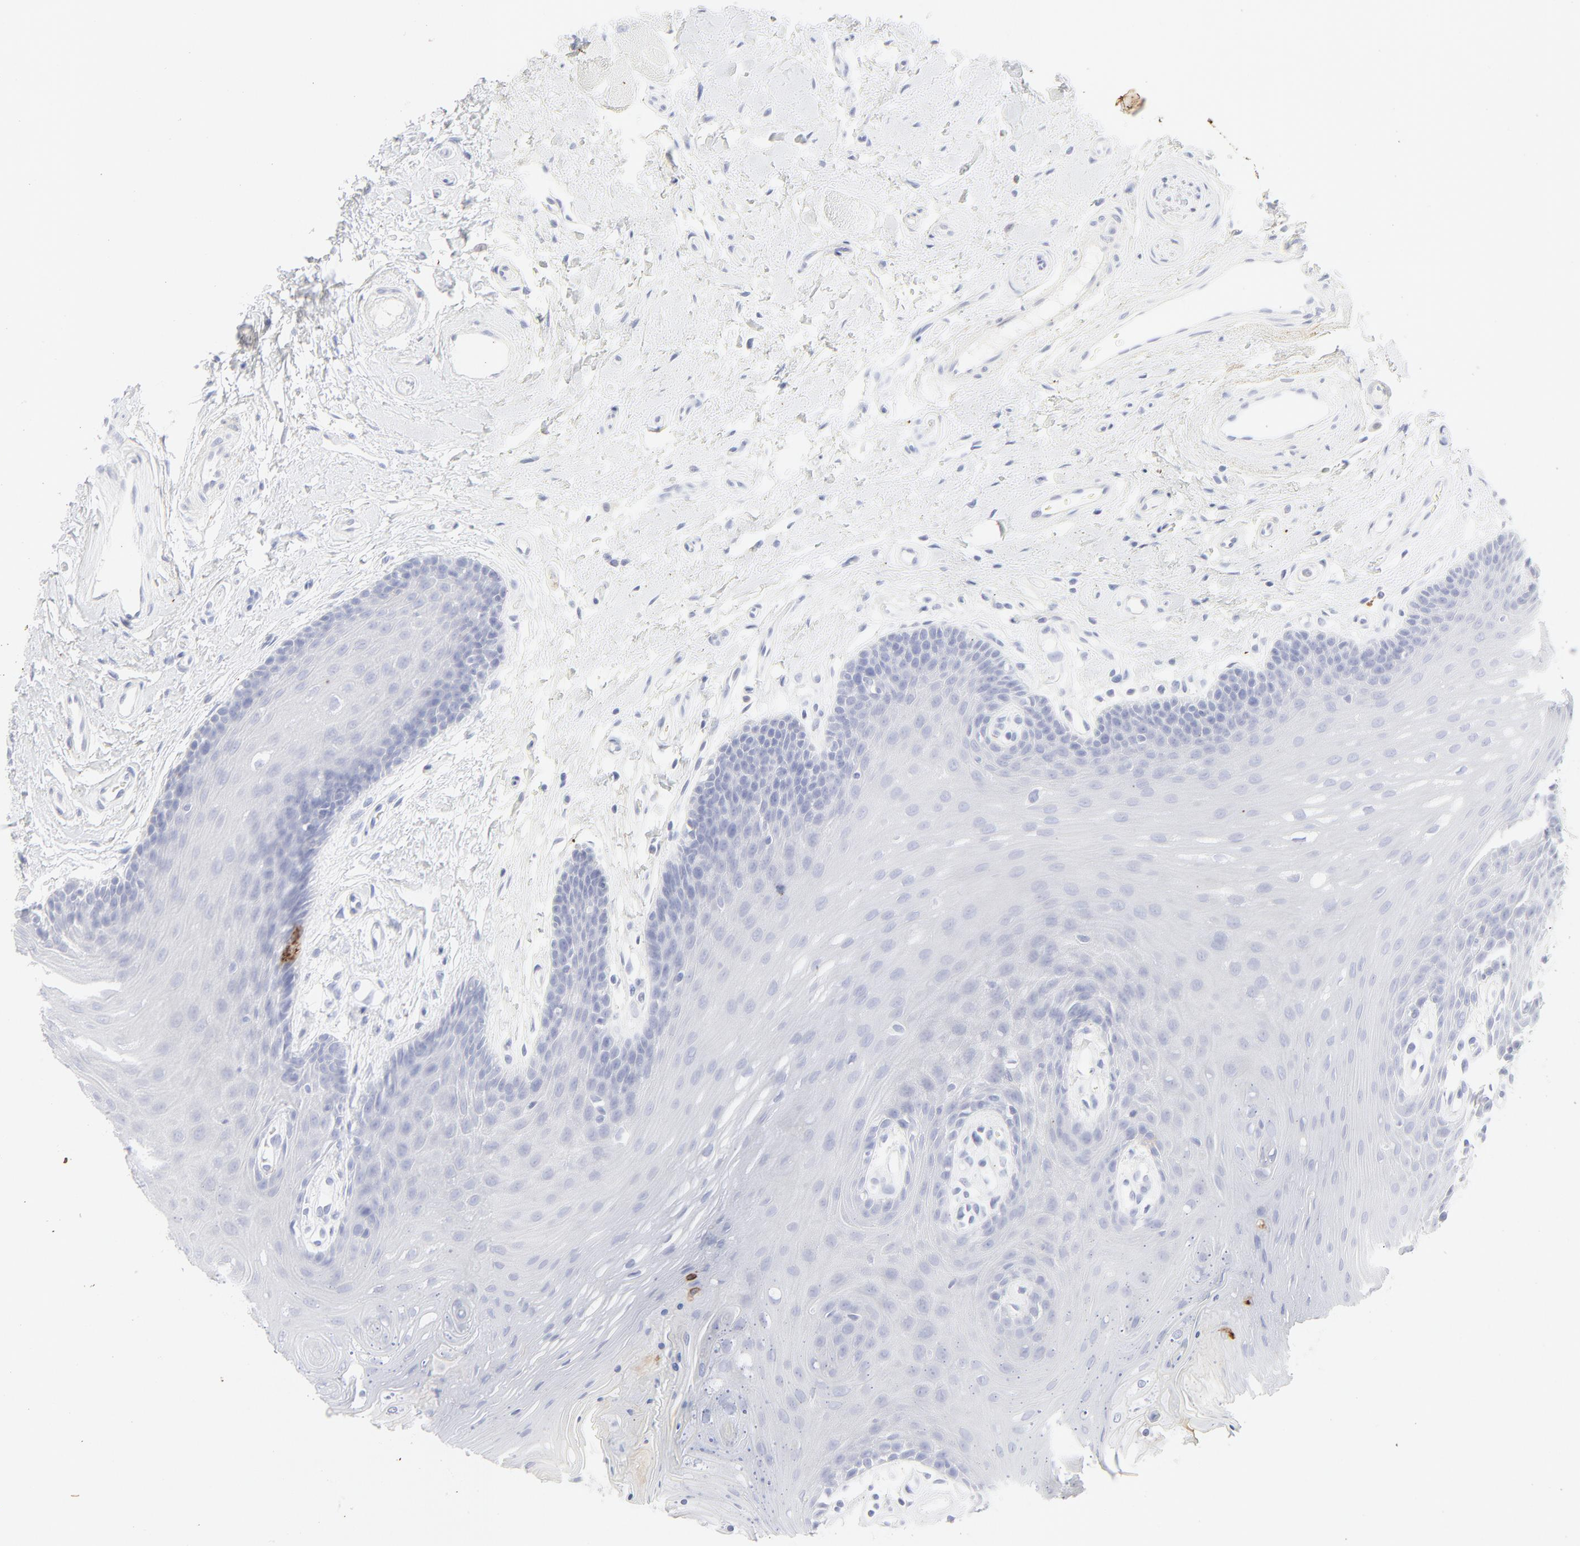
{"staining": {"intensity": "negative", "quantity": "none", "location": "none"}, "tissue": "oral mucosa", "cell_type": "Squamous epithelial cells", "image_type": "normal", "snomed": [{"axis": "morphology", "description": "Normal tissue, NOS"}, {"axis": "topography", "description": "Oral tissue"}], "caption": "The micrograph displays no staining of squamous epithelial cells in normal oral mucosa.", "gene": "CCR7", "patient": {"sex": "male", "age": 62}}